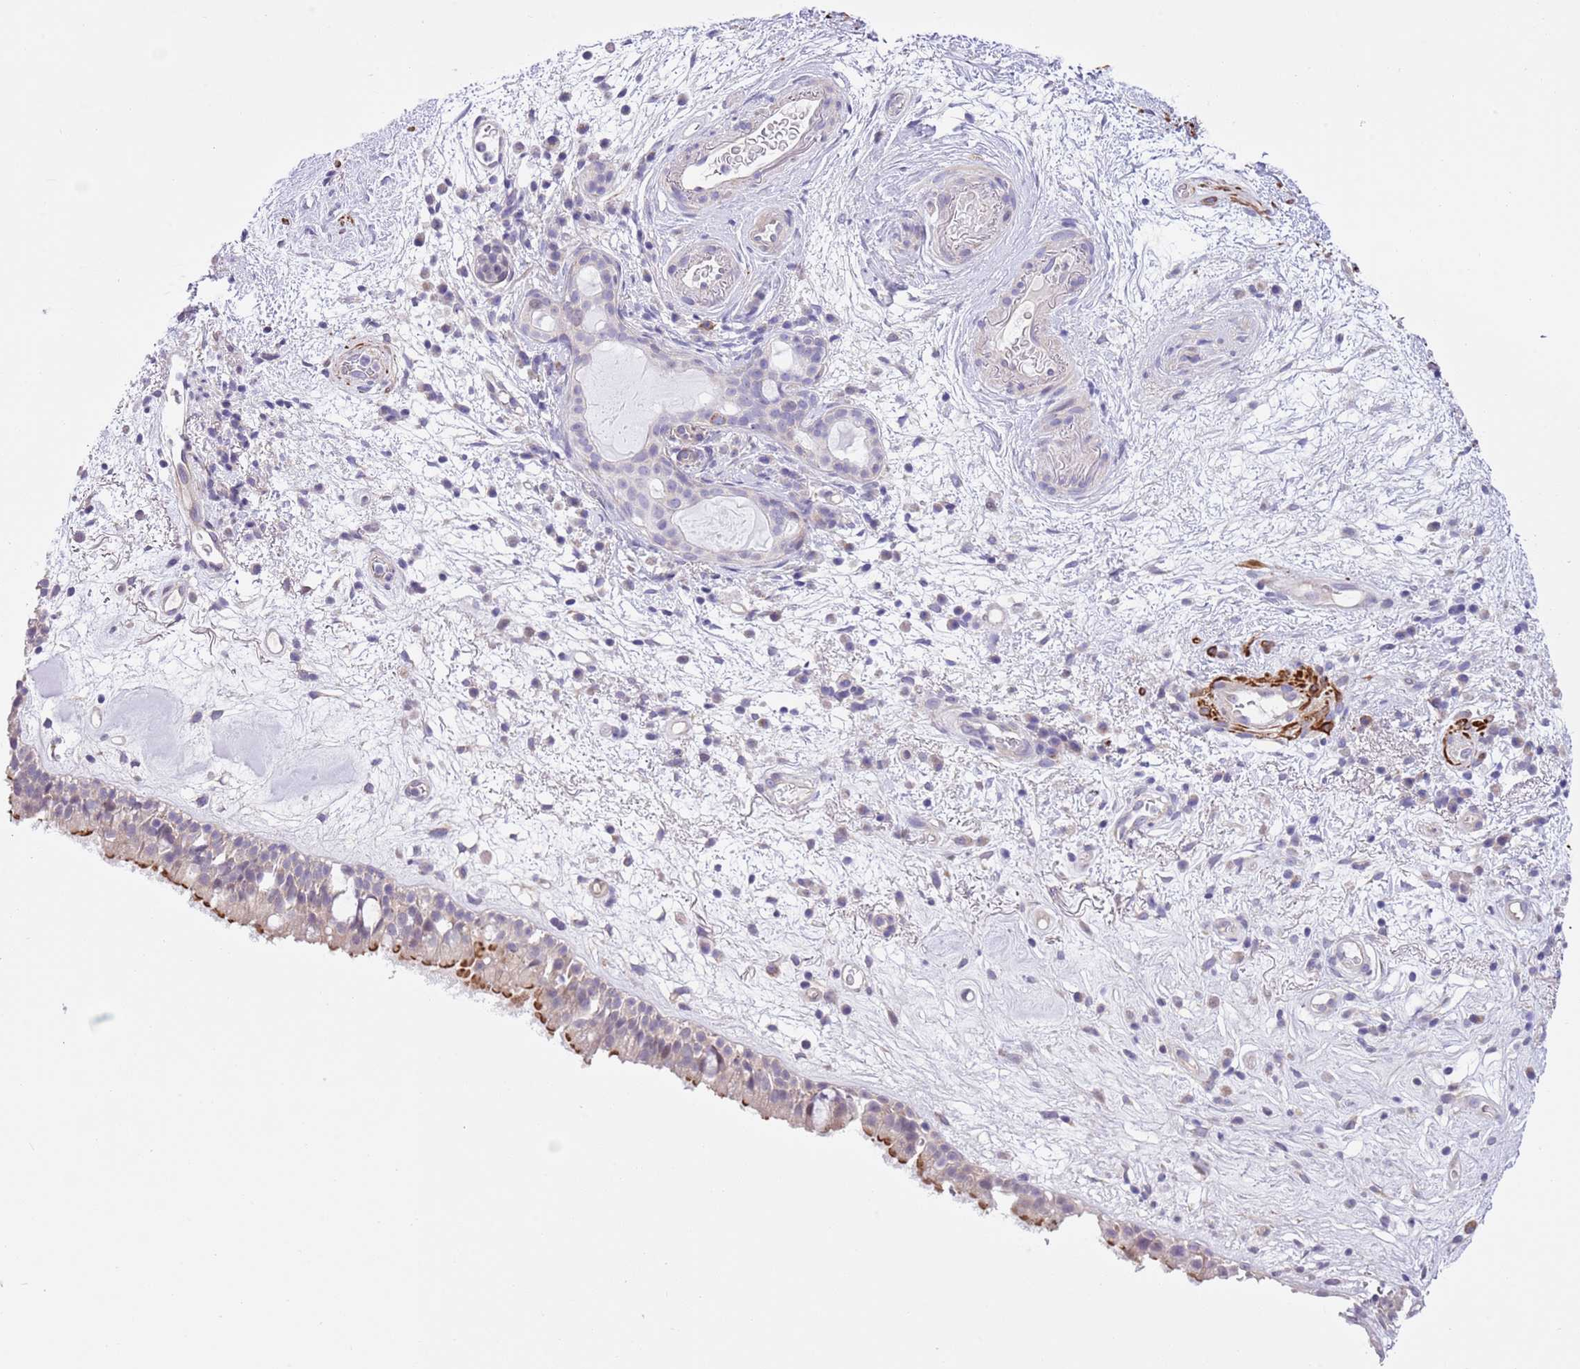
{"staining": {"intensity": "moderate", "quantity": "<25%", "location": "cytoplasmic/membranous"}, "tissue": "nasopharynx", "cell_type": "Respiratory epithelial cells", "image_type": "normal", "snomed": [{"axis": "morphology", "description": "Normal tissue, NOS"}, {"axis": "morphology", "description": "Squamous cell carcinoma, NOS"}, {"axis": "topography", "description": "Nasopharynx"}, {"axis": "topography", "description": "Head-Neck"}], "caption": "IHC image of normal human nasopharynx stained for a protein (brown), which reveals low levels of moderate cytoplasmic/membranous staining in about <25% of respiratory epithelial cells.", "gene": "NET1", "patient": {"sex": "male", "age": 85}}